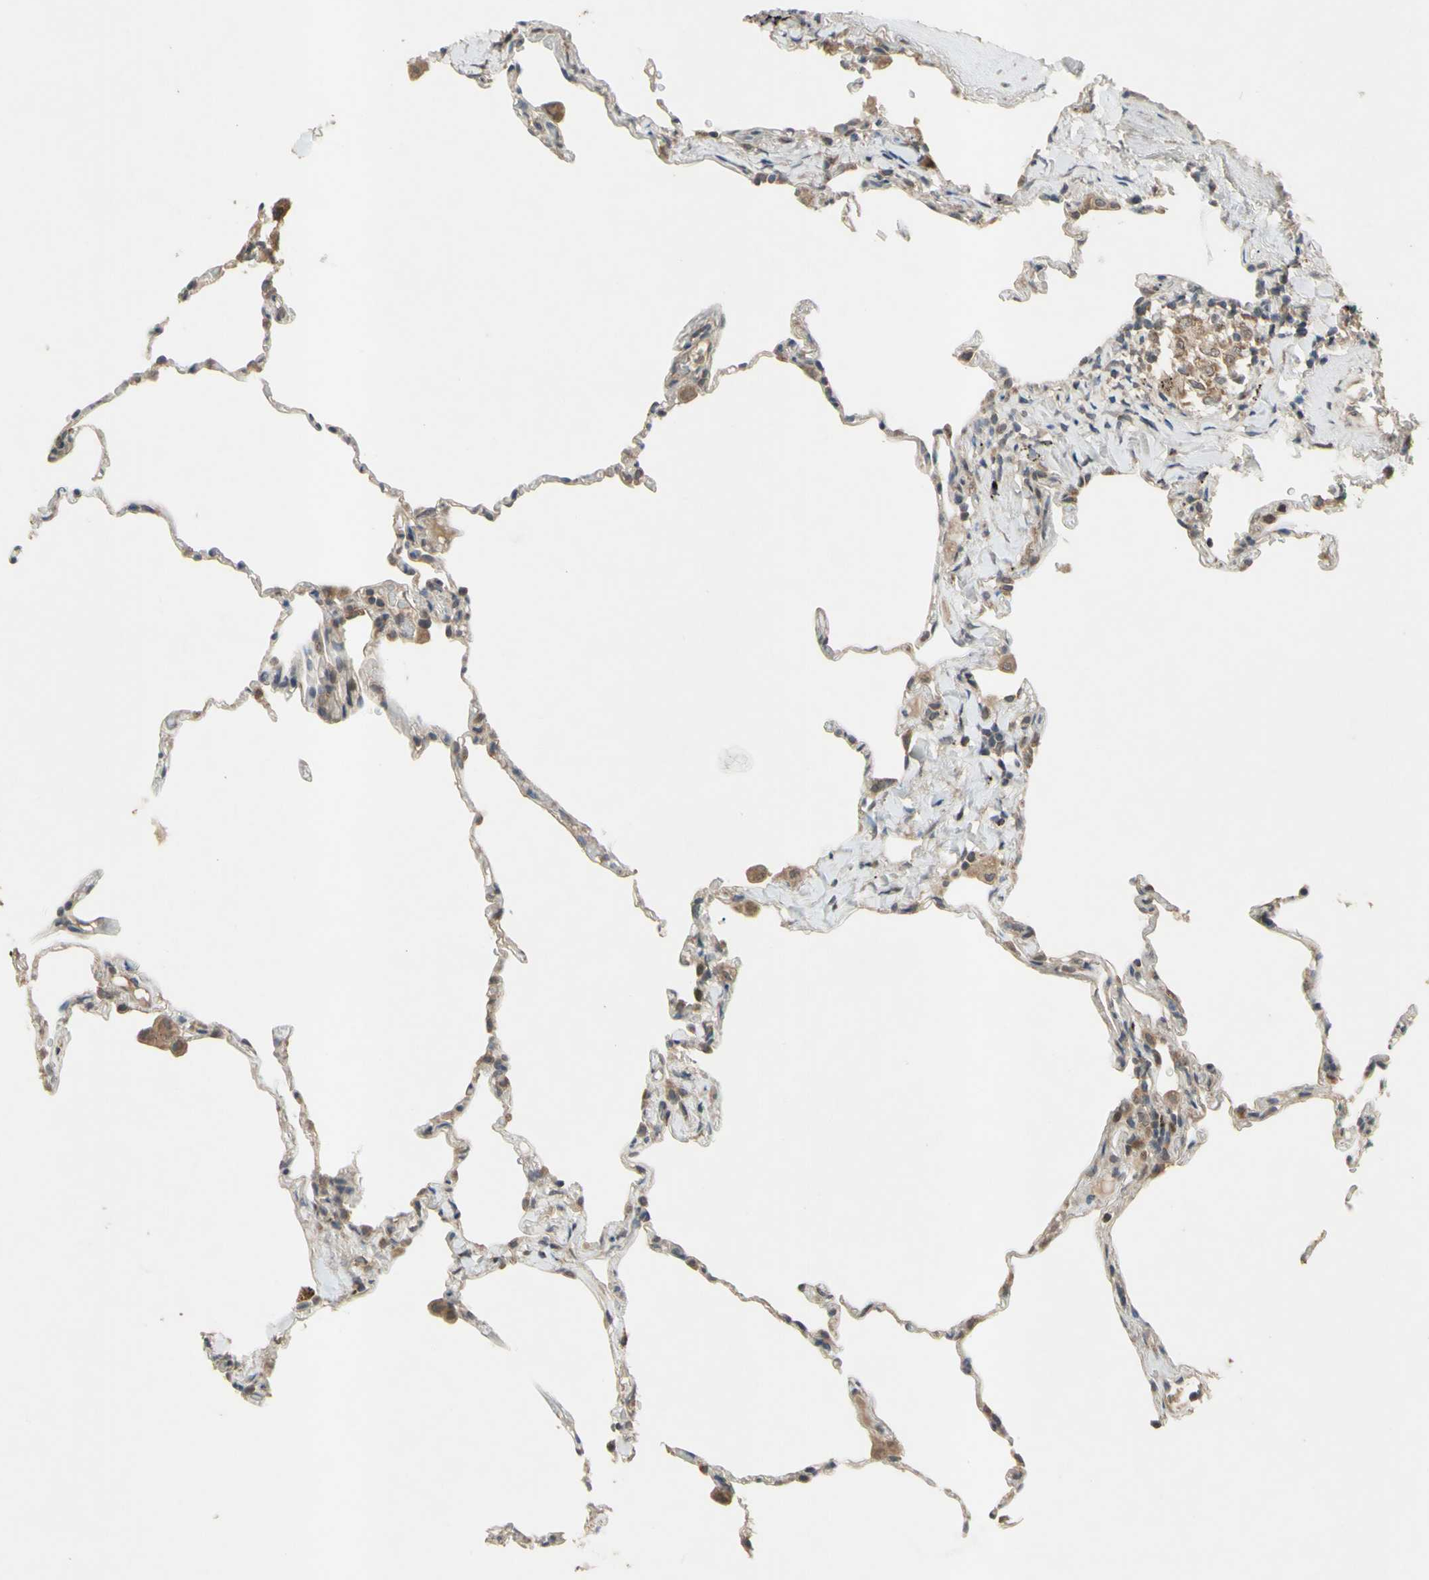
{"staining": {"intensity": "moderate", "quantity": "<25%", "location": "cytoplasmic/membranous"}, "tissue": "lung", "cell_type": "Alveolar cells", "image_type": "normal", "snomed": [{"axis": "morphology", "description": "Normal tissue, NOS"}, {"axis": "topography", "description": "Lung"}], "caption": "There is low levels of moderate cytoplasmic/membranous positivity in alveolar cells of unremarkable lung, as demonstrated by immunohistochemical staining (brown color).", "gene": "CD164", "patient": {"sex": "male", "age": 59}}